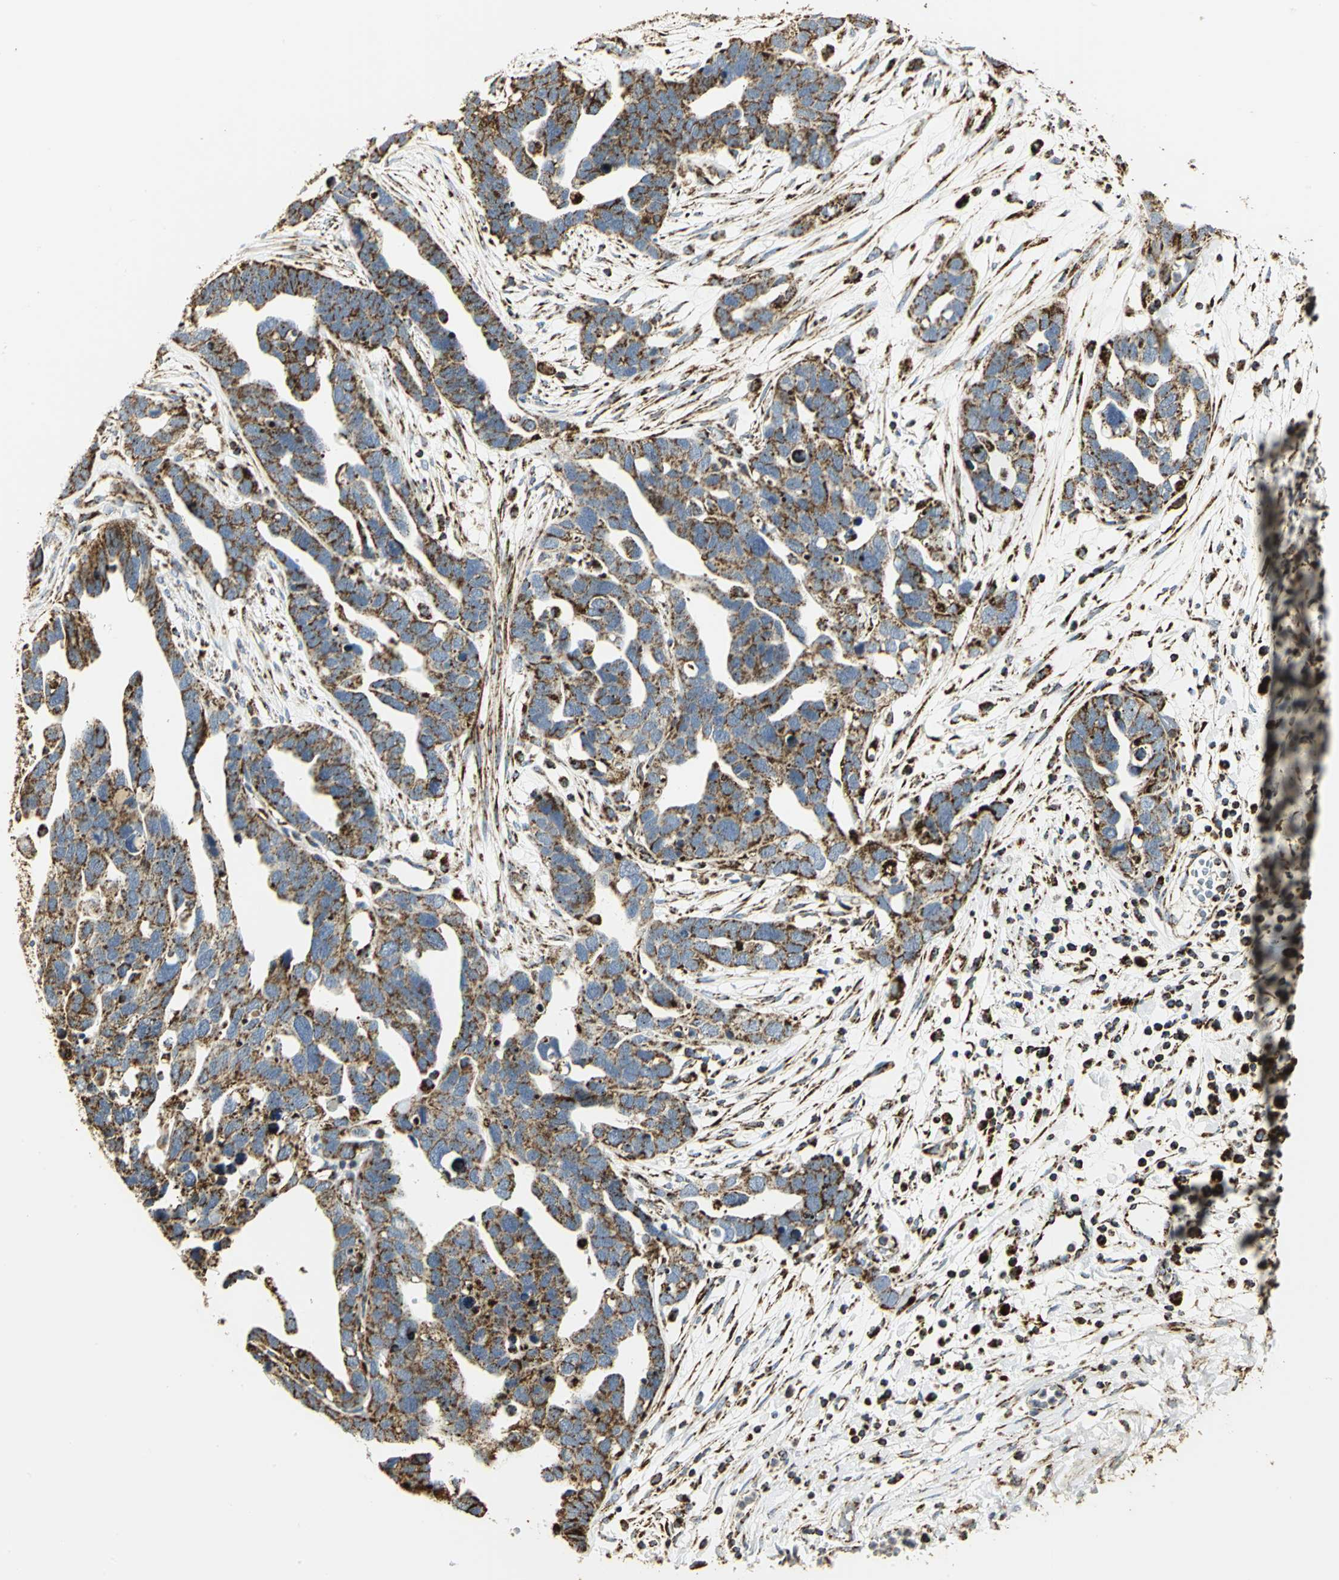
{"staining": {"intensity": "strong", "quantity": ">75%", "location": "cytoplasmic/membranous"}, "tissue": "ovarian cancer", "cell_type": "Tumor cells", "image_type": "cancer", "snomed": [{"axis": "morphology", "description": "Cystadenocarcinoma, serous, NOS"}, {"axis": "topography", "description": "Ovary"}], "caption": "About >75% of tumor cells in ovarian serous cystadenocarcinoma reveal strong cytoplasmic/membranous protein staining as visualized by brown immunohistochemical staining.", "gene": "VDAC1", "patient": {"sex": "female", "age": 54}}